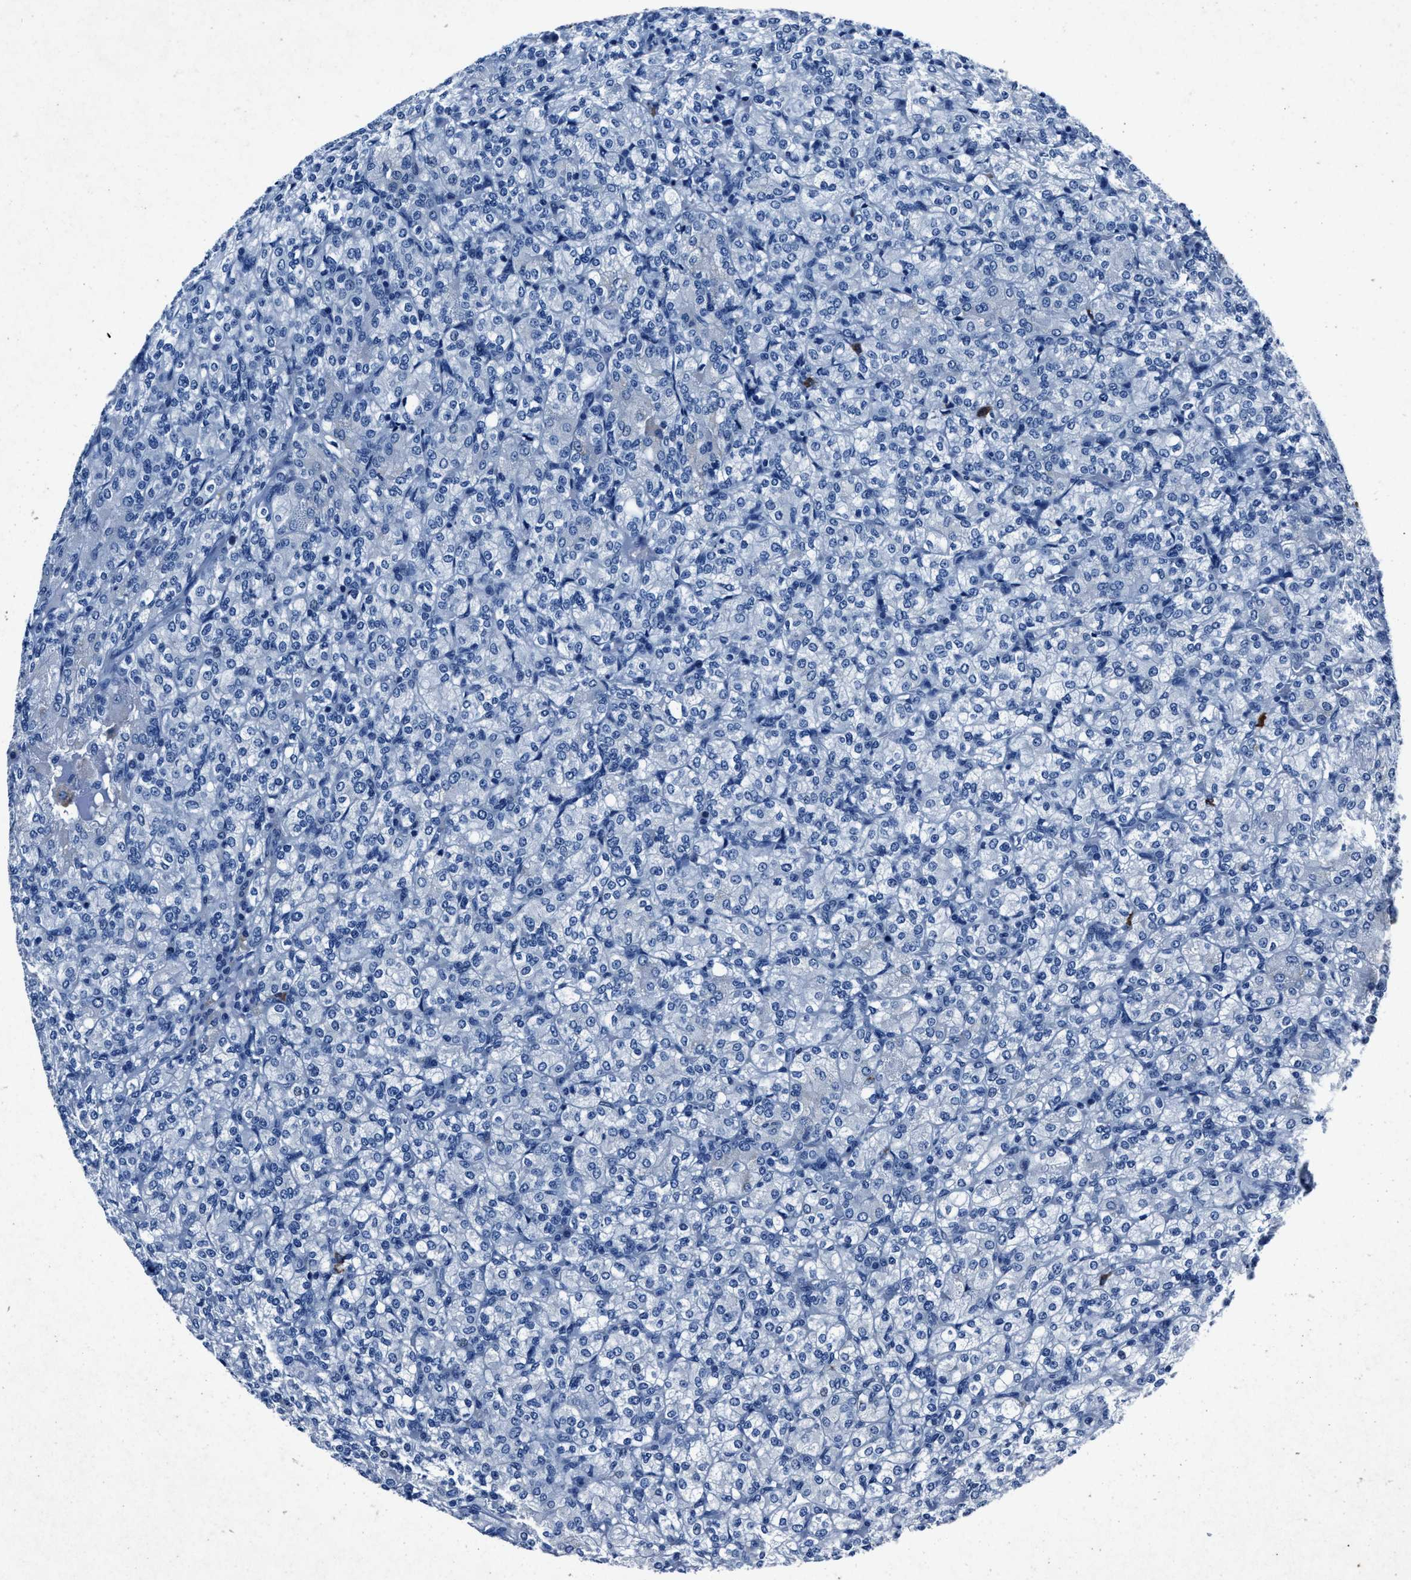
{"staining": {"intensity": "negative", "quantity": "none", "location": "none"}, "tissue": "renal cancer", "cell_type": "Tumor cells", "image_type": "cancer", "snomed": [{"axis": "morphology", "description": "Adenocarcinoma, NOS"}, {"axis": "topography", "description": "Kidney"}], "caption": "Immunohistochemistry (IHC) image of neoplastic tissue: renal adenocarcinoma stained with DAB shows no significant protein staining in tumor cells.", "gene": "NACAD", "patient": {"sex": "male", "age": 77}}